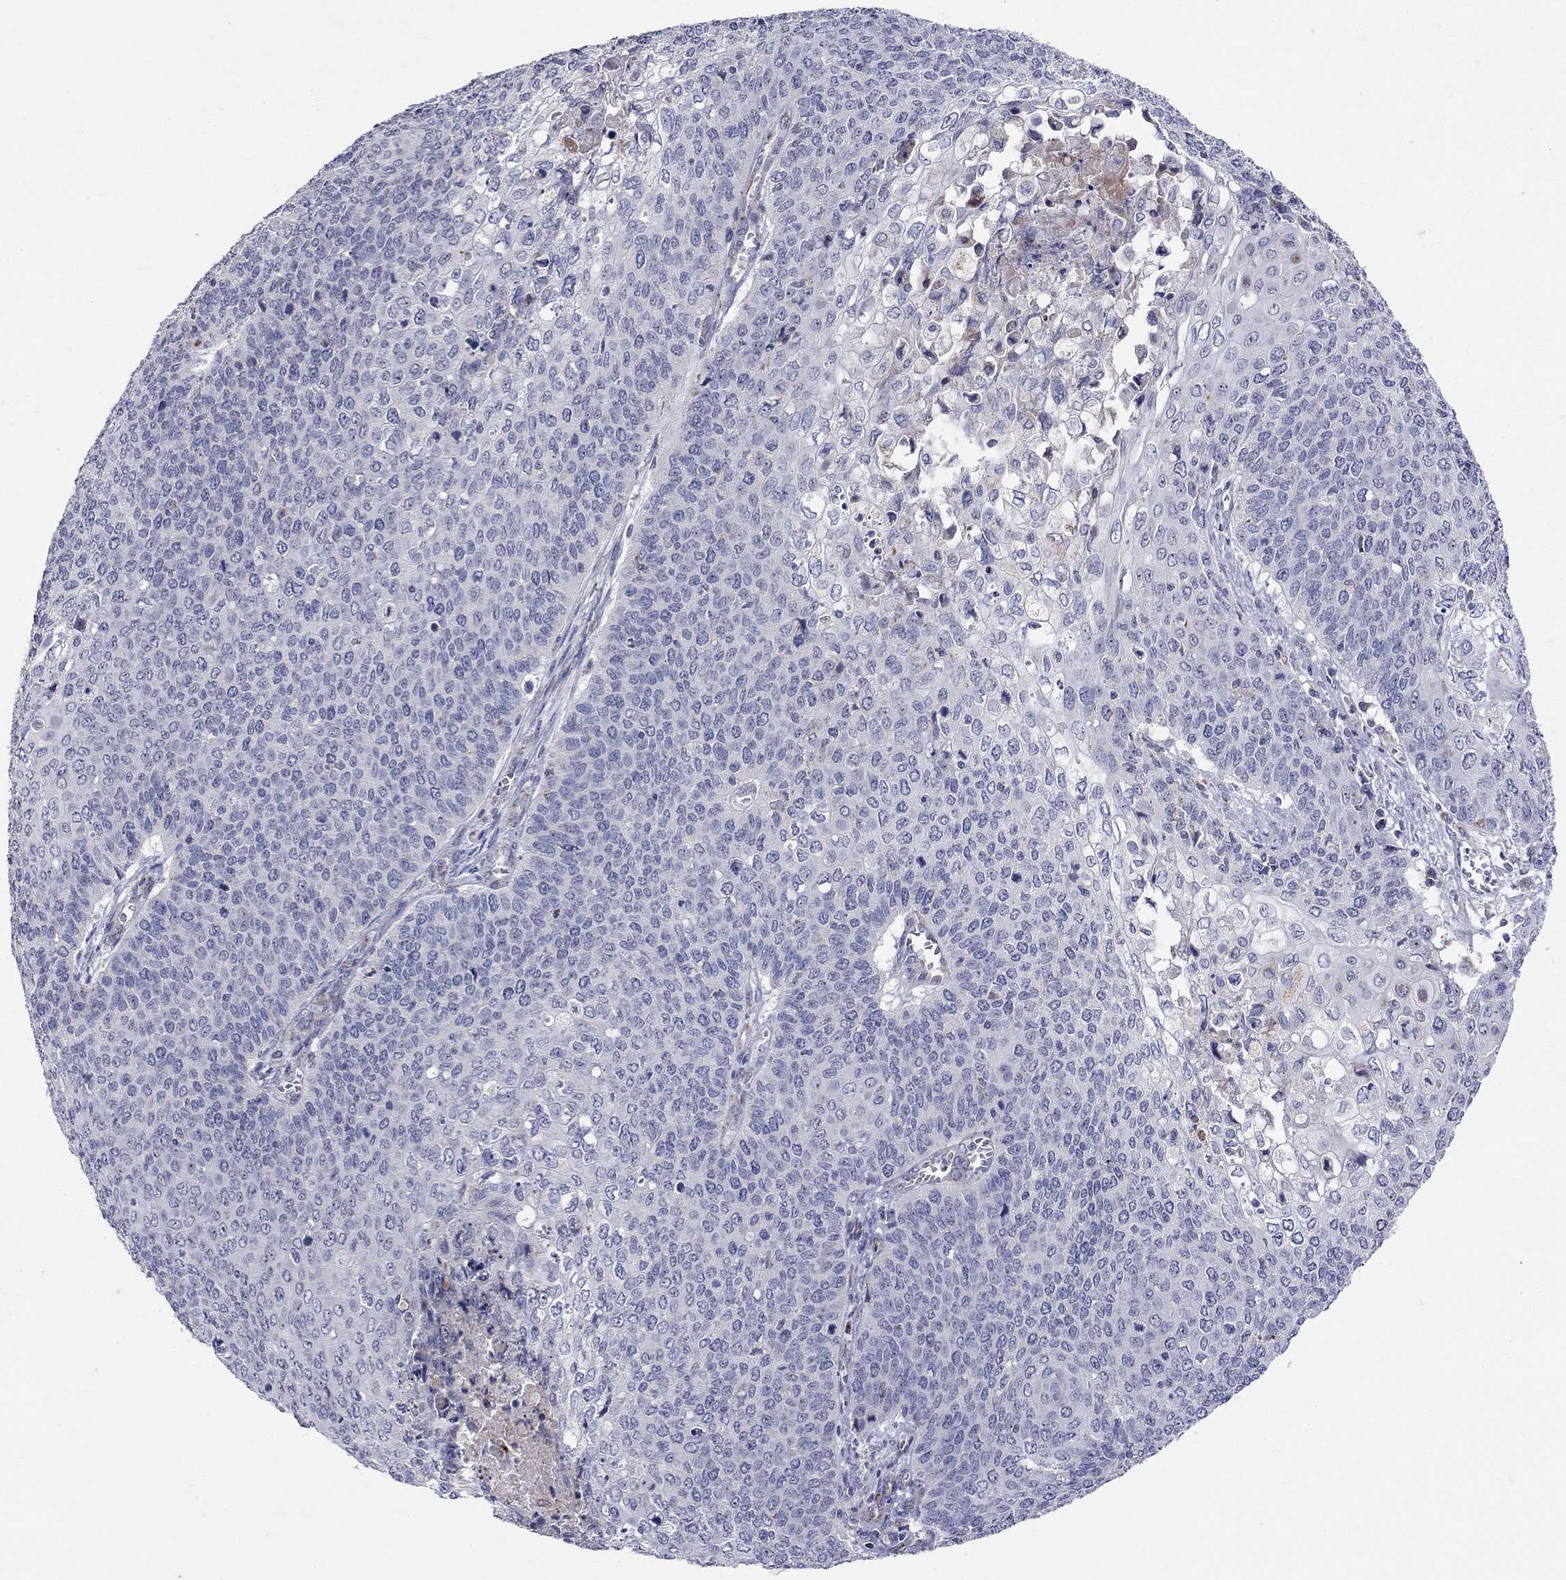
{"staining": {"intensity": "weak", "quantity": "<25%", "location": "cytoplasmic/membranous"}, "tissue": "cervical cancer", "cell_type": "Tumor cells", "image_type": "cancer", "snomed": [{"axis": "morphology", "description": "Squamous cell carcinoma, NOS"}, {"axis": "topography", "description": "Cervix"}], "caption": "This histopathology image is of cervical squamous cell carcinoma stained with immunohistochemistry (IHC) to label a protein in brown with the nuclei are counter-stained blue. There is no positivity in tumor cells. The staining is performed using DAB (3,3'-diaminobenzidine) brown chromogen with nuclei counter-stained in using hematoxylin.", "gene": "HMX2", "patient": {"sex": "female", "age": 39}}